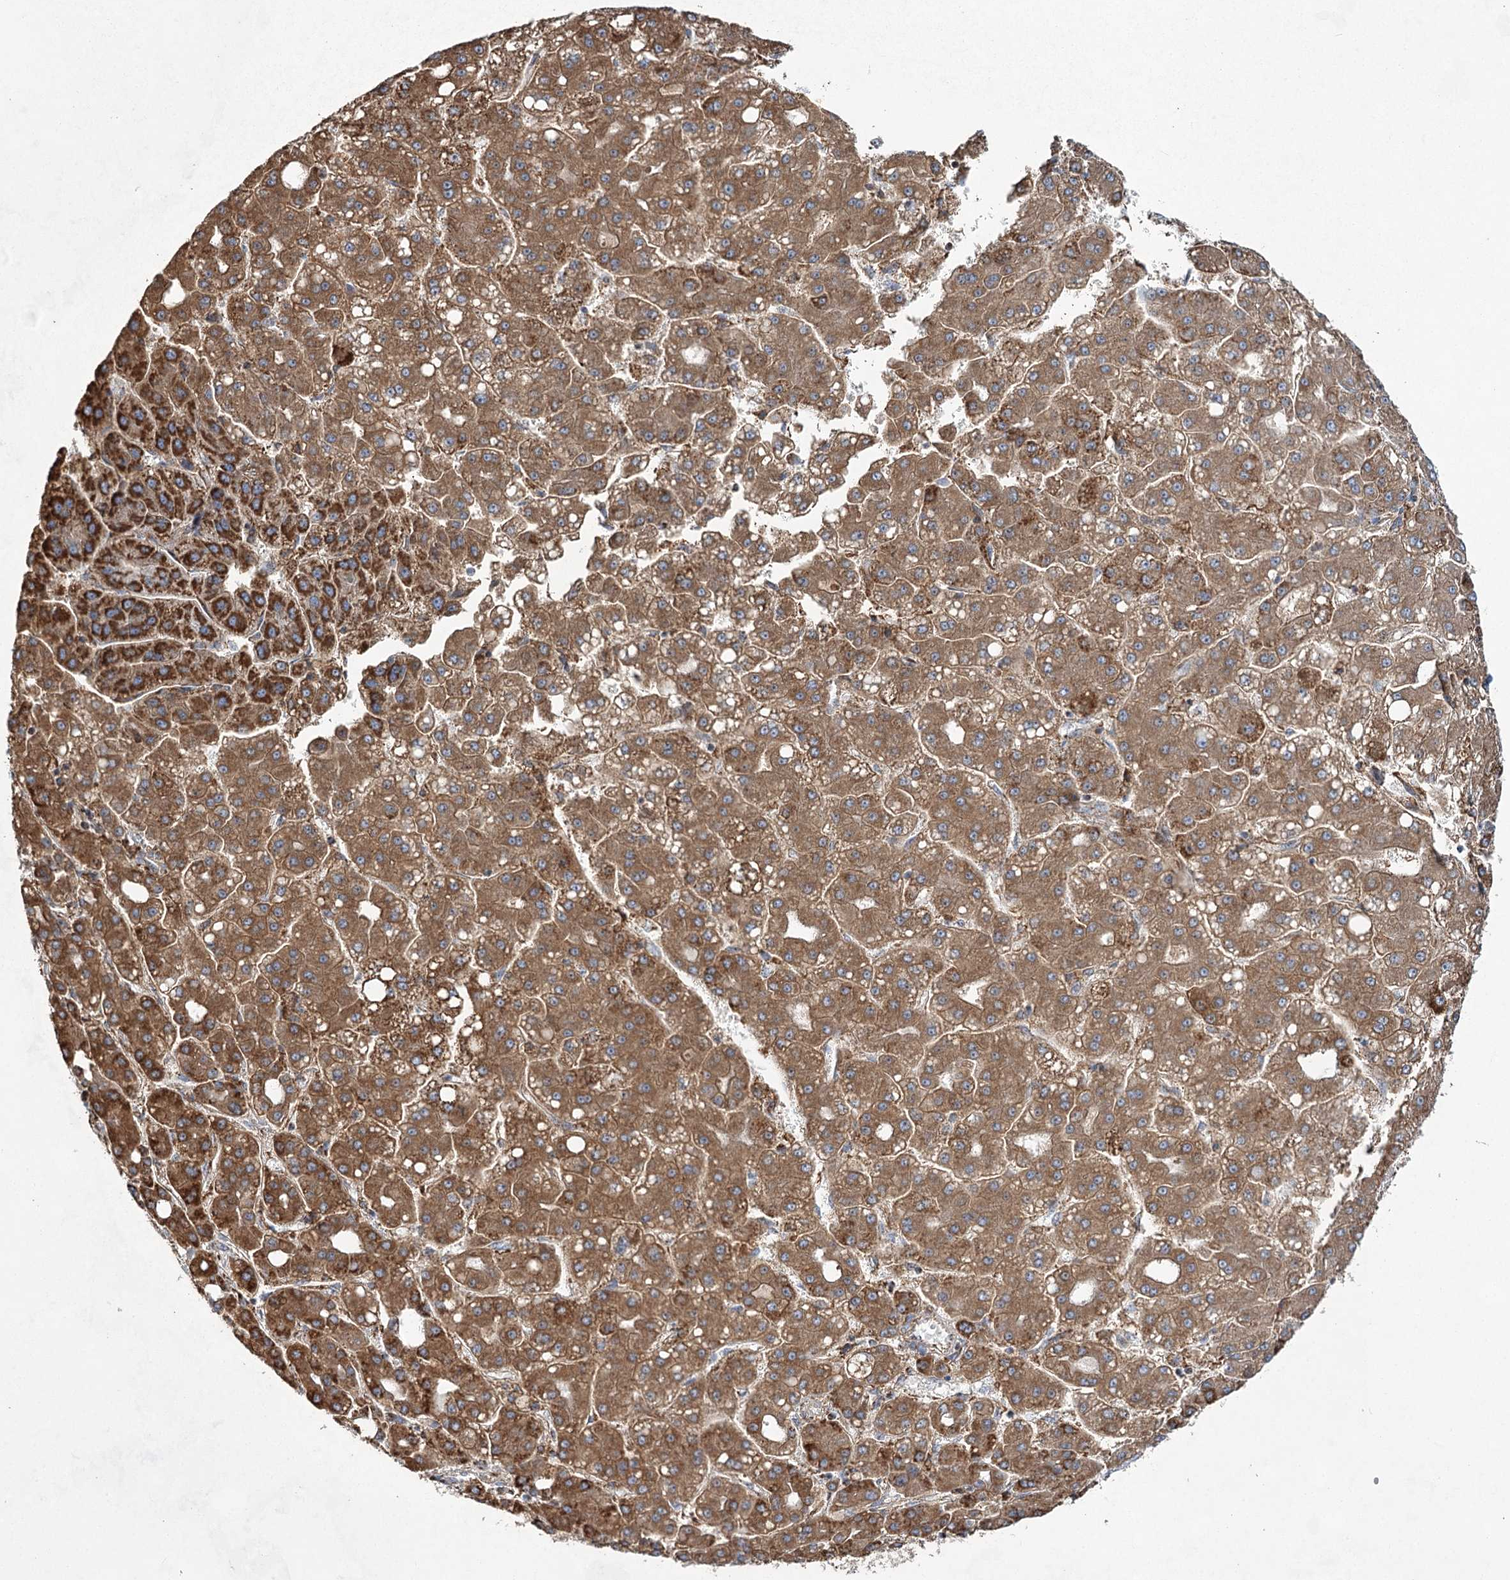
{"staining": {"intensity": "moderate", "quantity": ">75%", "location": "cytoplasmic/membranous"}, "tissue": "liver cancer", "cell_type": "Tumor cells", "image_type": "cancer", "snomed": [{"axis": "morphology", "description": "Carcinoma, Hepatocellular, NOS"}, {"axis": "topography", "description": "Liver"}], "caption": "An IHC photomicrograph of neoplastic tissue is shown. Protein staining in brown shows moderate cytoplasmic/membranous positivity in liver cancer within tumor cells.", "gene": "CWF19L1", "patient": {"sex": "male", "age": 65}}